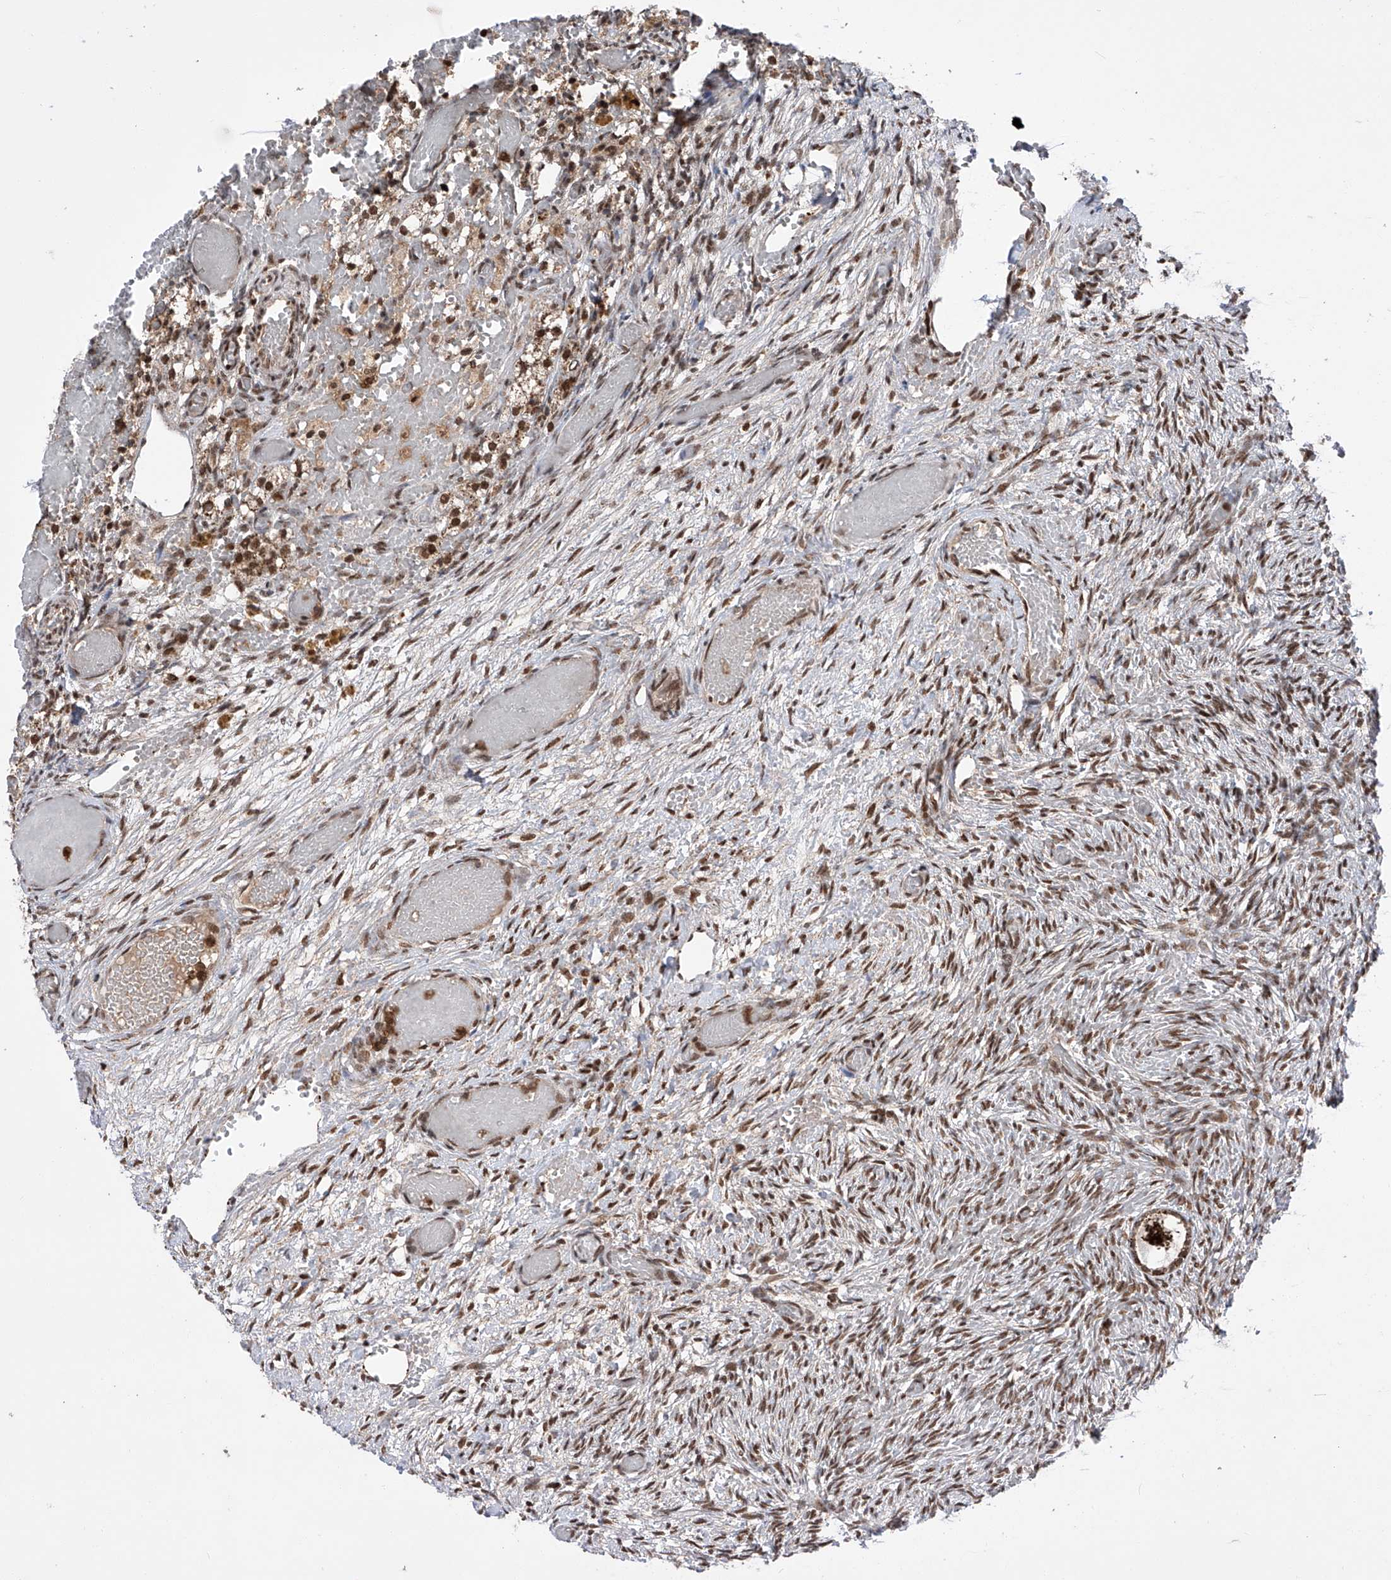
{"staining": {"intensity": "moderate", "quantity": ">75%", "location": "nuclear"}, "tissue": "ovary", "cell_type": "Follicle cells", "image_type": "normal", "snomed": [{"axis": "morphology", "description": "Adenocarcinoma, NOS"}, {"axis": "topography", "description": "Endometrium"}], "caption": "An IHC histopathology image of benign tissue is shown. Protein staining in brown shows moderate nuclear positivity in ovary within follicle cells.", "gene": "ZNF280D", "patient": {"sex": "female", "age": 32}}